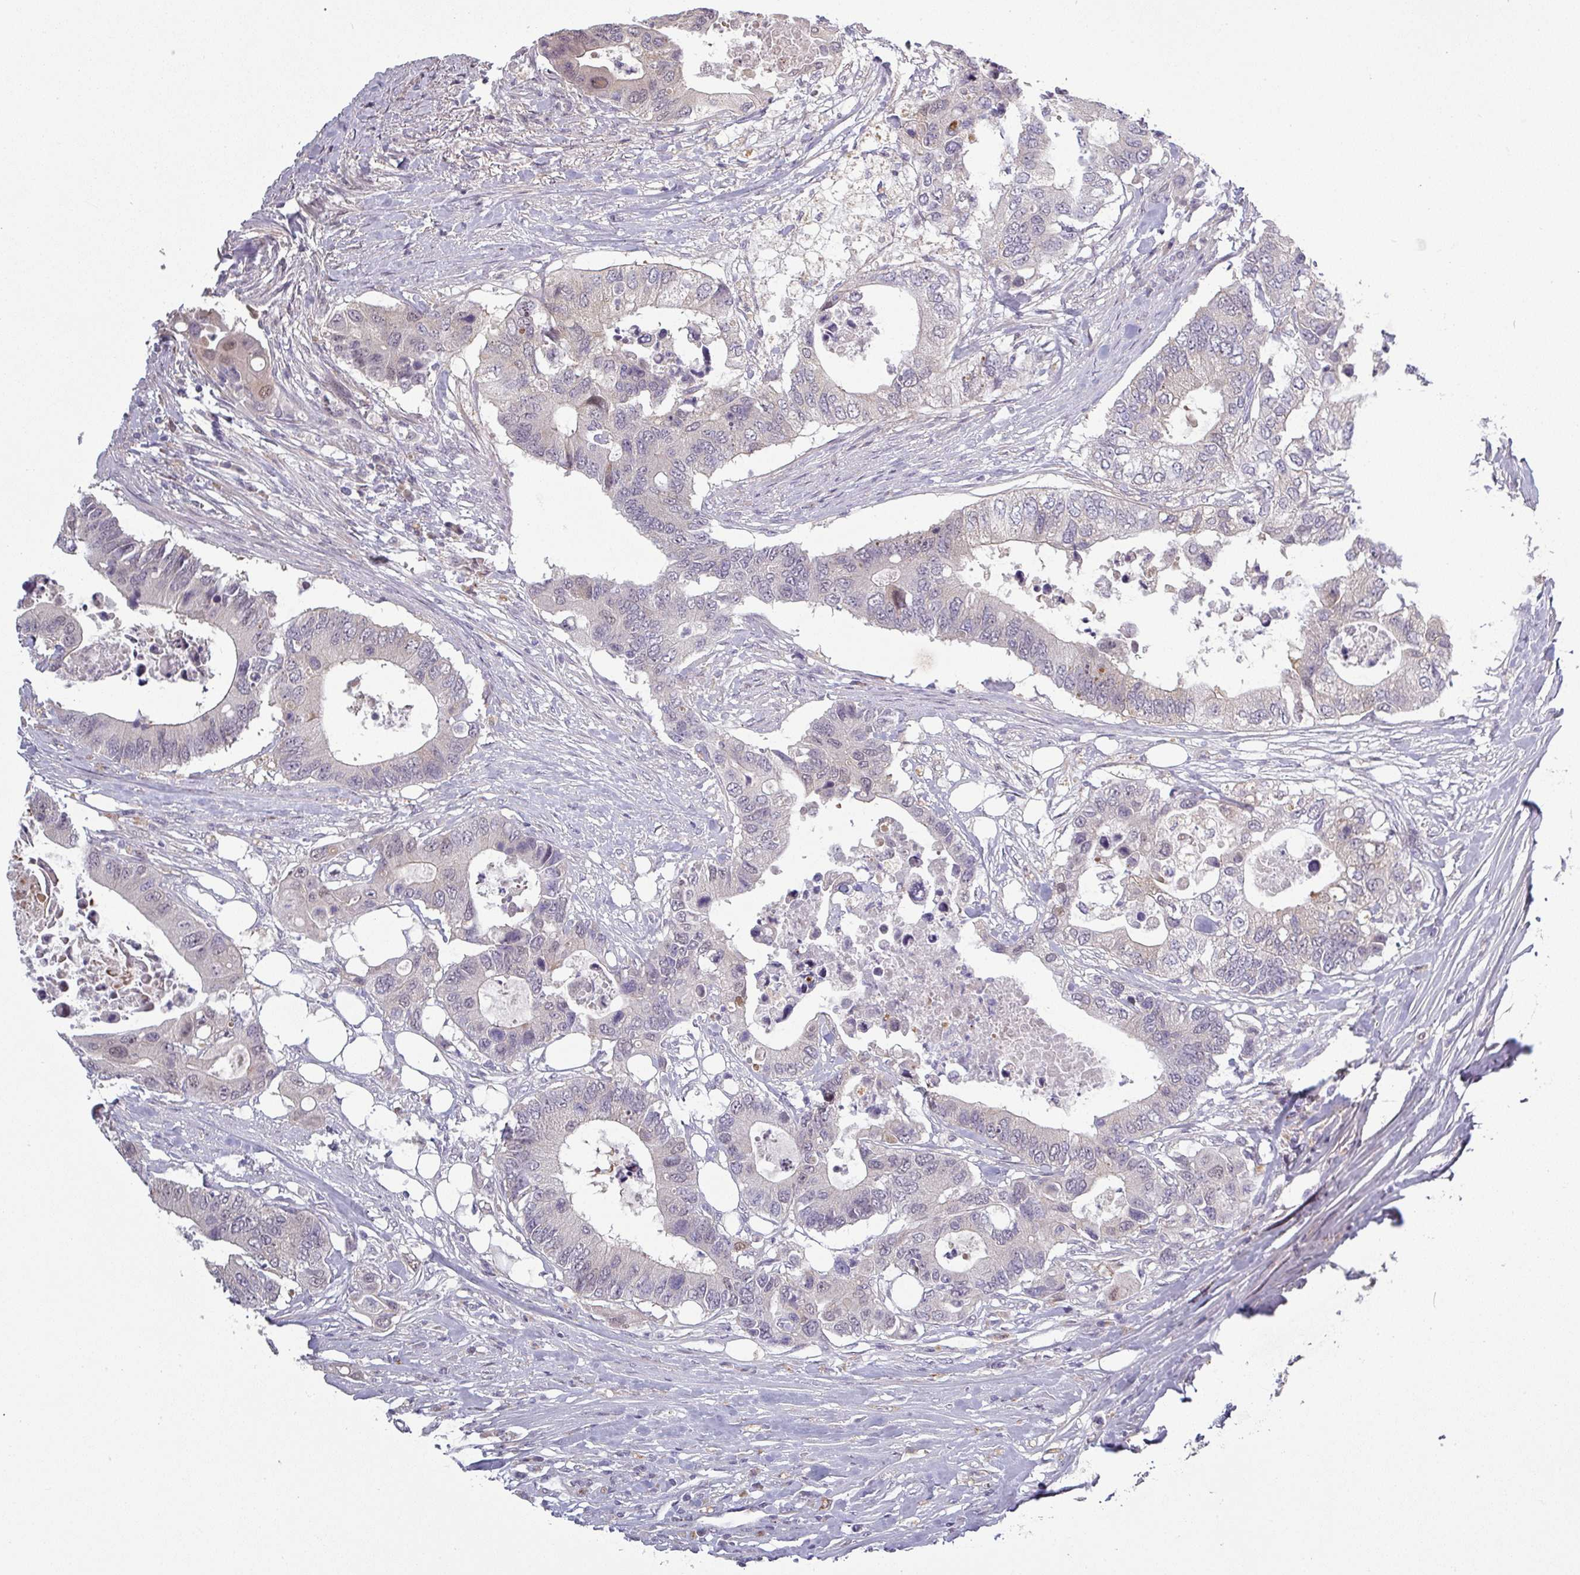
{"staining": {"intensity": "negative", "quantity": "none", "location": "none"}, "tissue": "colorectal cancer", "cell_type": "Tumor cells", "image_type": "cancer", "snomed": [{"axis": "morphology", "description": "Adenocarcinoma, NOS"}, {"axis": "topography", "description": "Colon"}], "caption": "Immunohistochemical staining of colorectal adenocarcinoma shows no significant staining in tumor cells.", "gene": "C2orf16", "patient": {"sex": "male", "age": 71}}